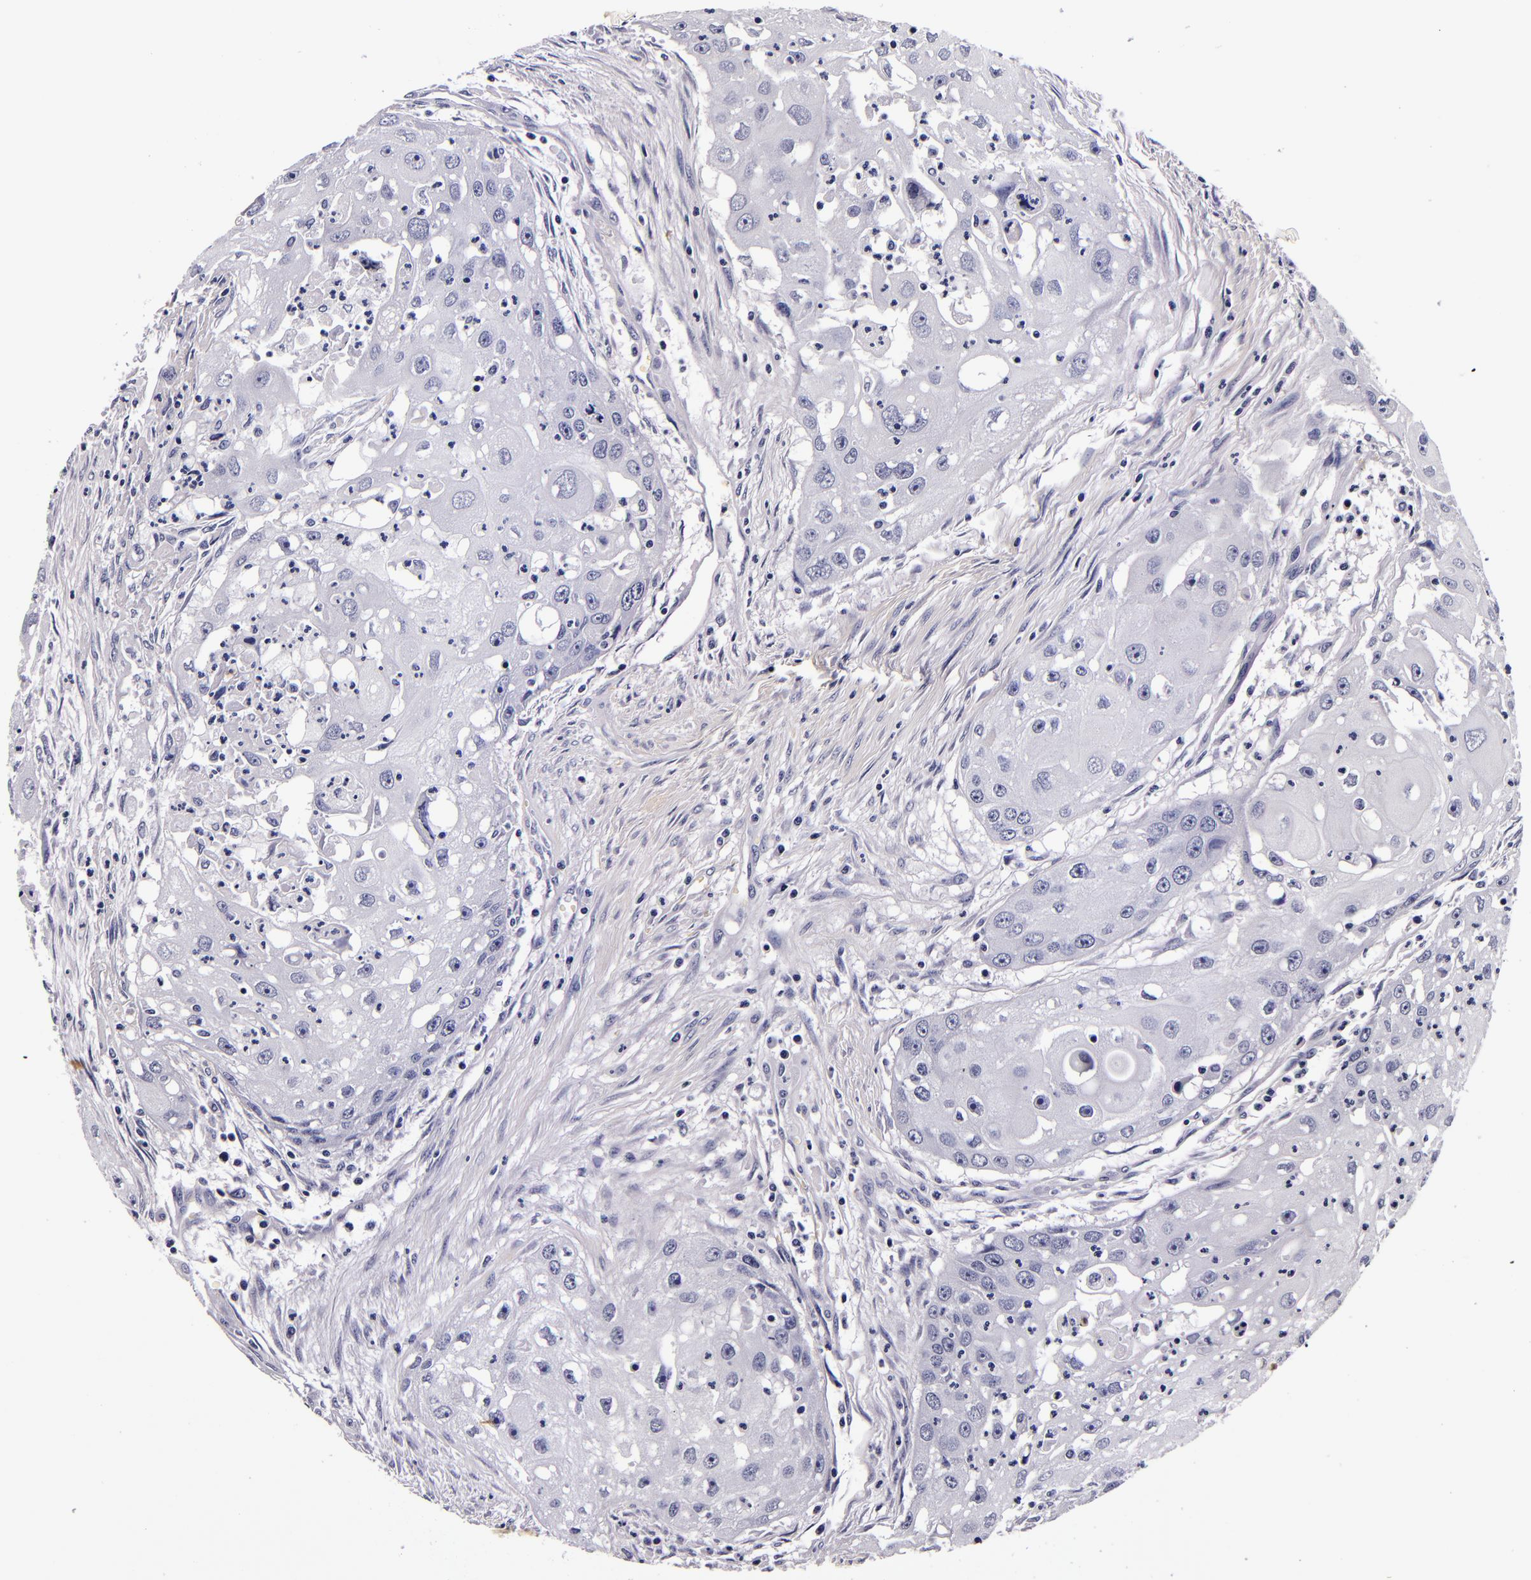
{"staining": {"intensity": "negative", "quantity": "none", "location": "none"}, "tissue": "head and neck cancer", "cell_type": "Tumor cells", "image_type": "cancer", "snomed": [{"axis": "morphology", "description": "Squamous cell carcinoma, NOS"}, {"axis": "topography", "description": "Head-Neck"}], "caption": "Tumor cells show no significant positivity in head and neck squamous cell carcinoma. (Stains: DAB (3,3'-diaminobenzidine) immunohistochemistry (IHC) with hematoxylin counter stain, Microscopy: brightfield microscopy at high magnification).", "gene": "FBN1", "patient": {"sex": "male", "age": 64}}